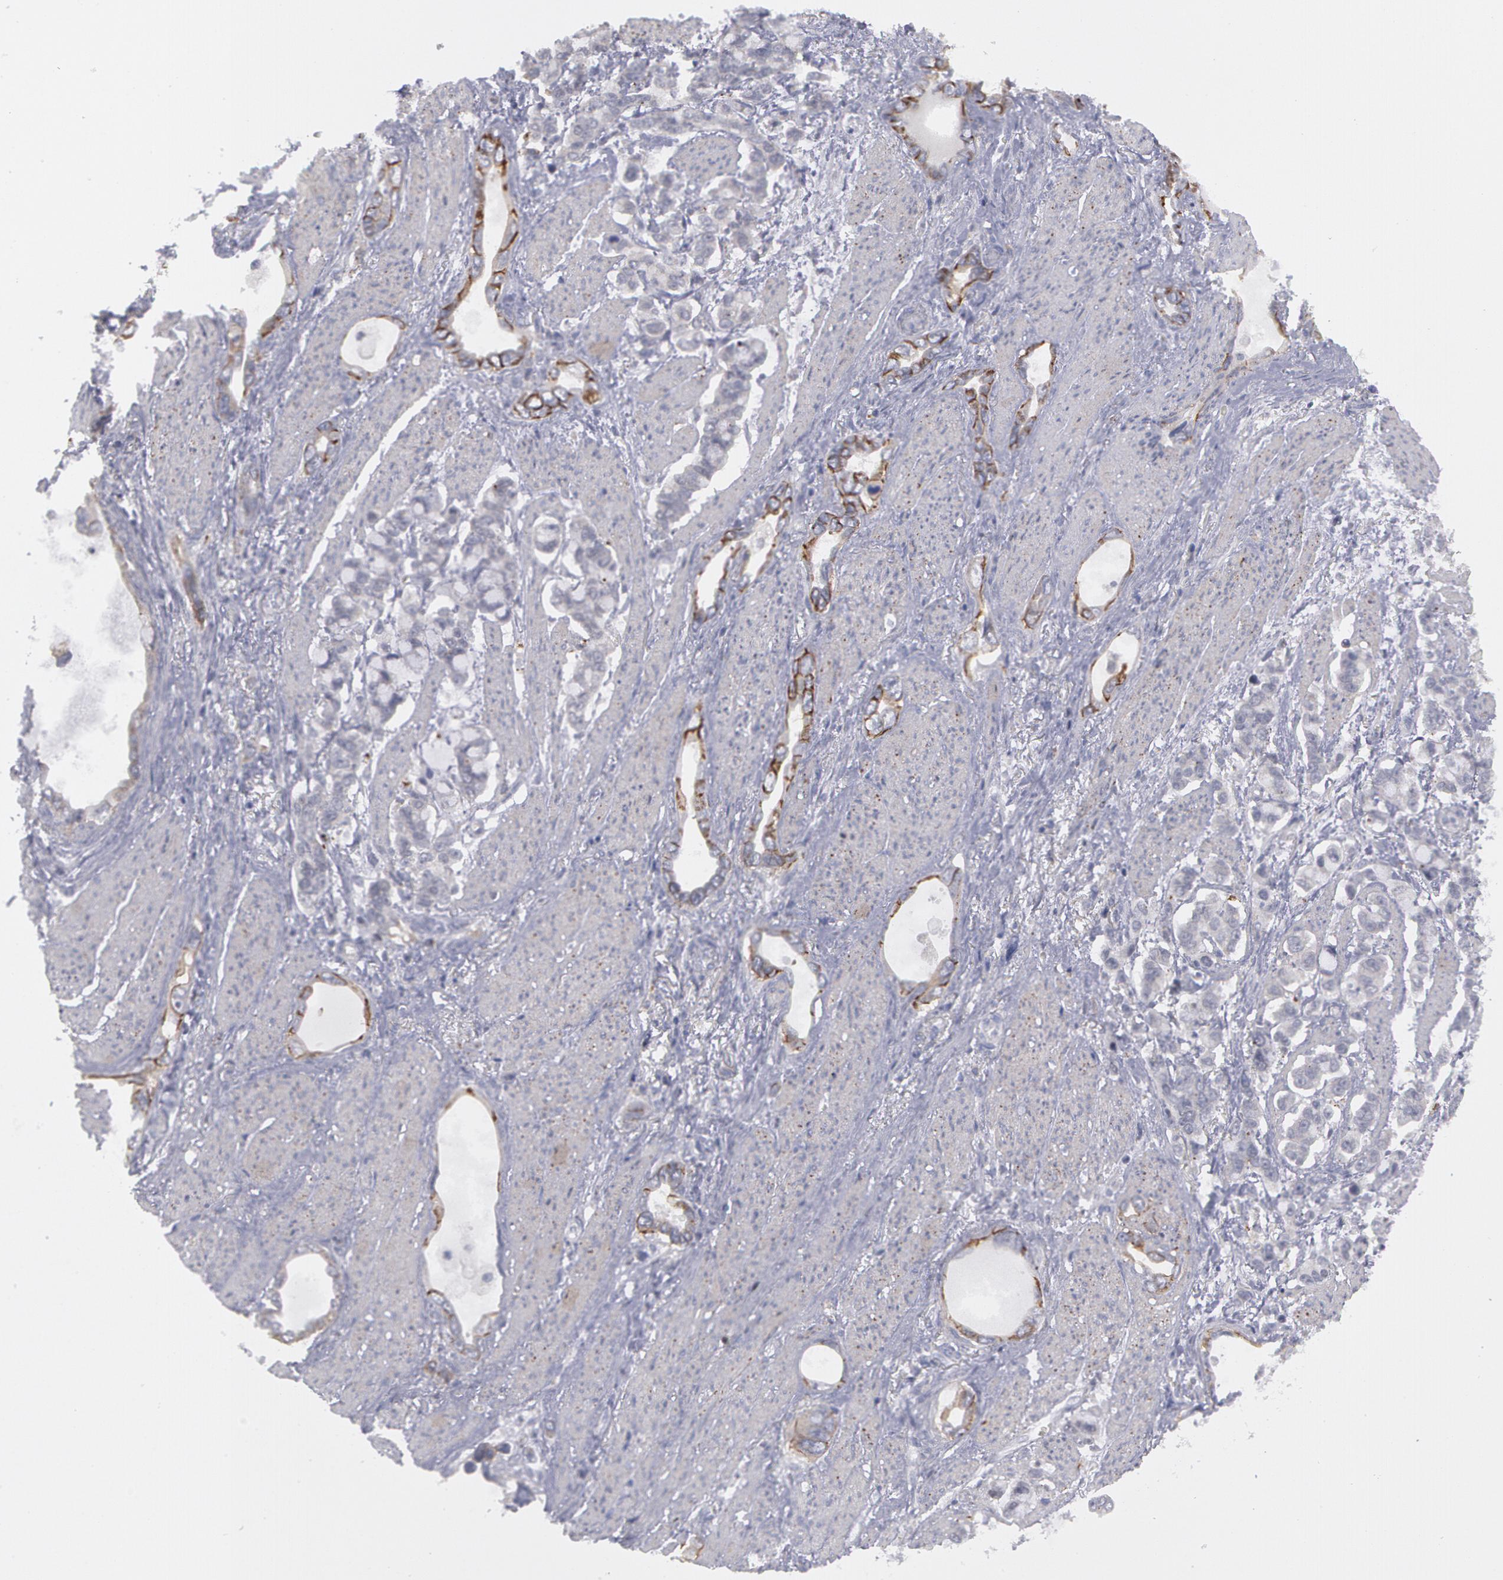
{"staining": {"intensity": "moderate", "quantity": "<25%", "location": "cytoplasmic/membranous"}, "tissue": "stomach cancer", "cell_type": "Tumor cells", "image_type": "cancer", "snomed": [{"axis": "morphology", "description": "Adenocarcinoma, NOS"}, {"axis": "topography", "description": "Stomach"}], "caption": "Human stomach cancer (adenocarcinoma) stained for a protein (brown) demonstrates moderate cytoplasmic/membranous positive staining in about <25% of tumor cells.", "gene": "ERBB2", "patient": {"sex": "male", "age": 78}}